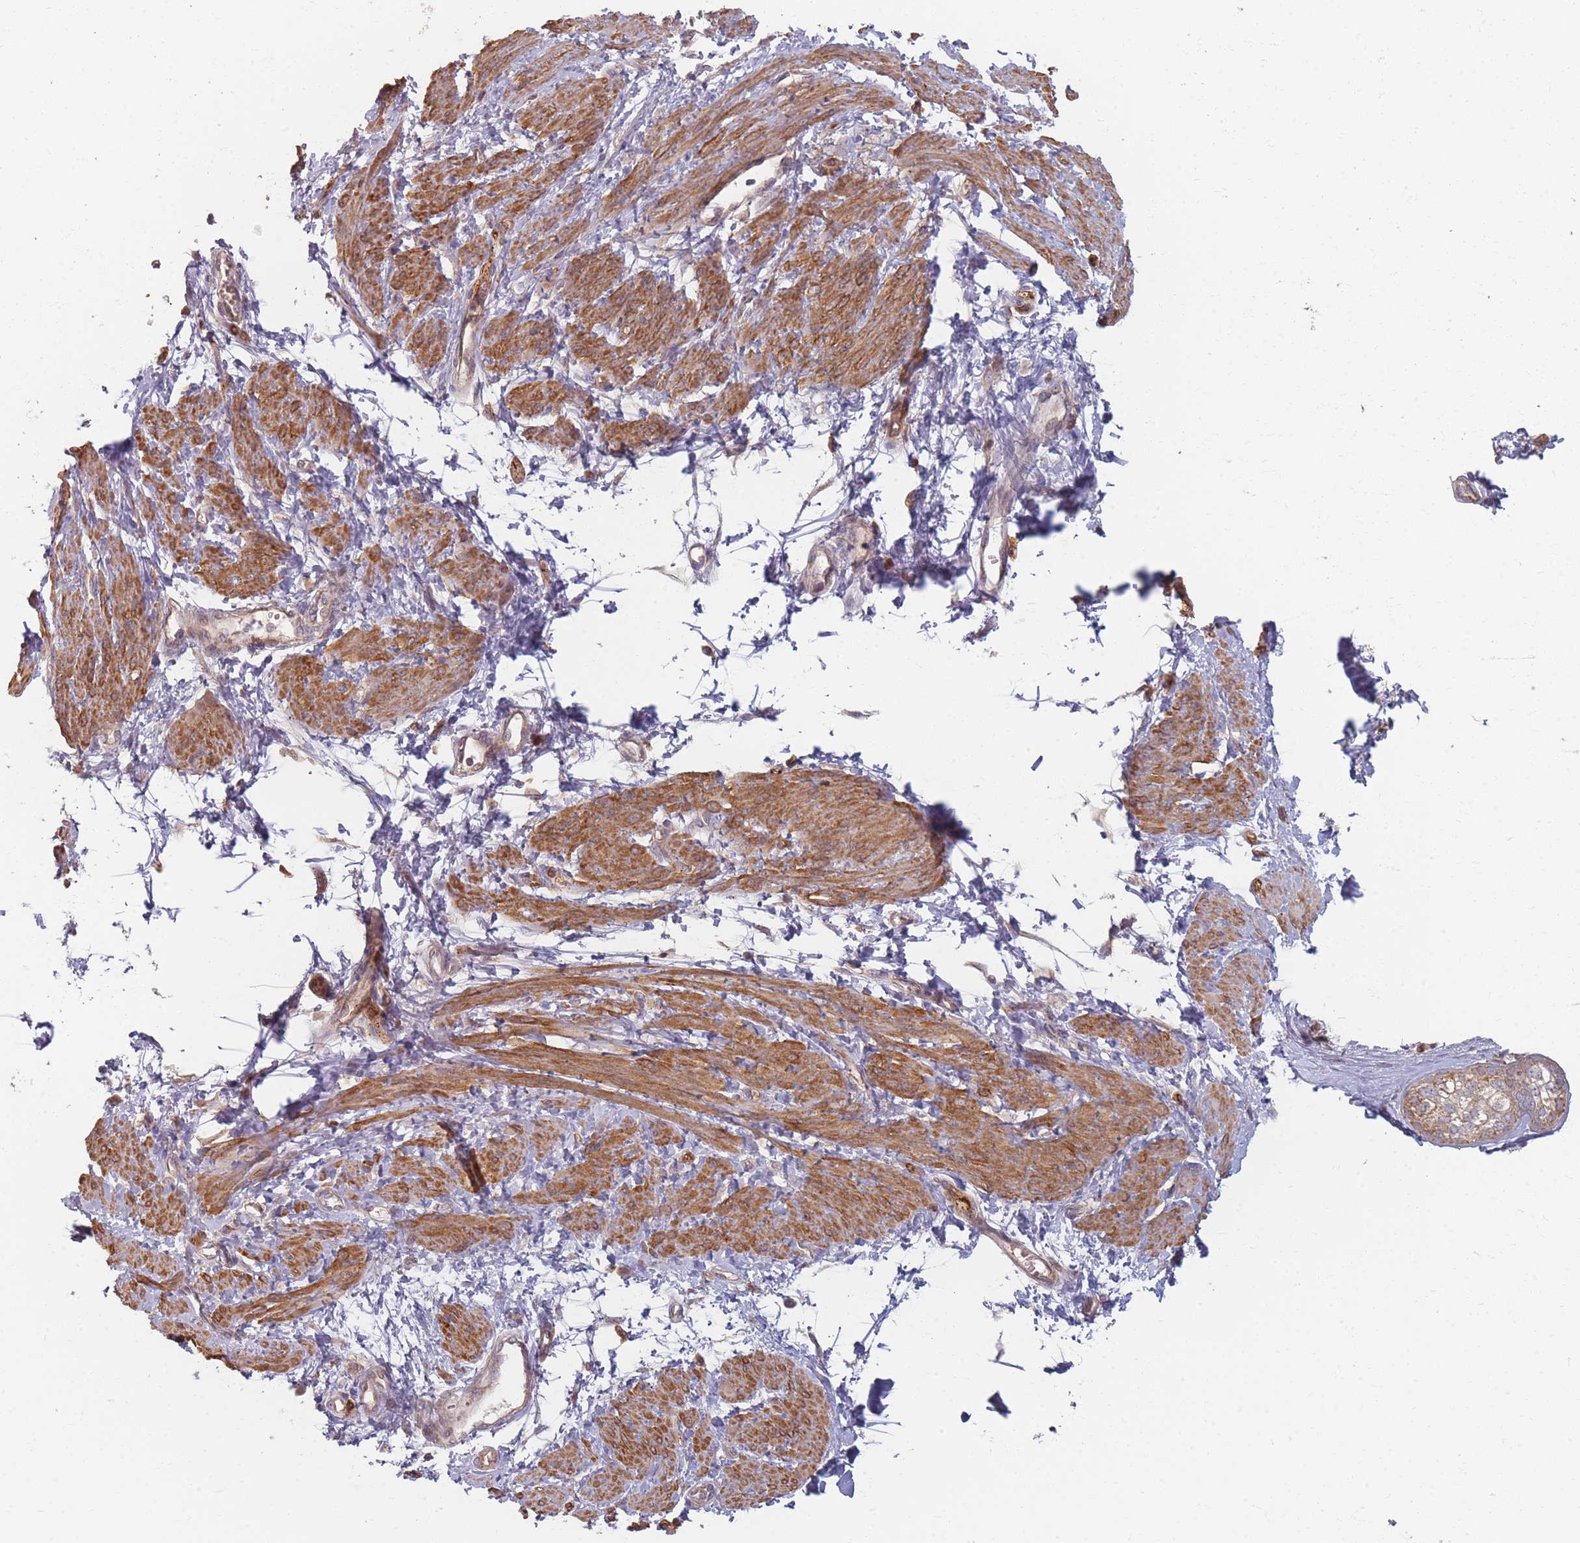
{"staining": {"intensity": "moderate", "quantity": ">75%", "location": "cytoplasmic/membranous"}, "tissue": "smooth muscle", "cell_type": "Smooth muscle cells", "image_type": "normal", "snomed": [{"axis": "morphology", "description": "Normal tissue, NOS"}, {"axis": "topography", "description": "Smooth muscle"}, {"axis": "topography", "description": "Uterus"}], "caption": "A photomicrograph of human smooth muscle stained for a protein shows moderate cytoplasmic/membranous brown staining in smooth muscle cells.", "gene": "MRPS6", "patient": {"sex": "female", "age": 39}}